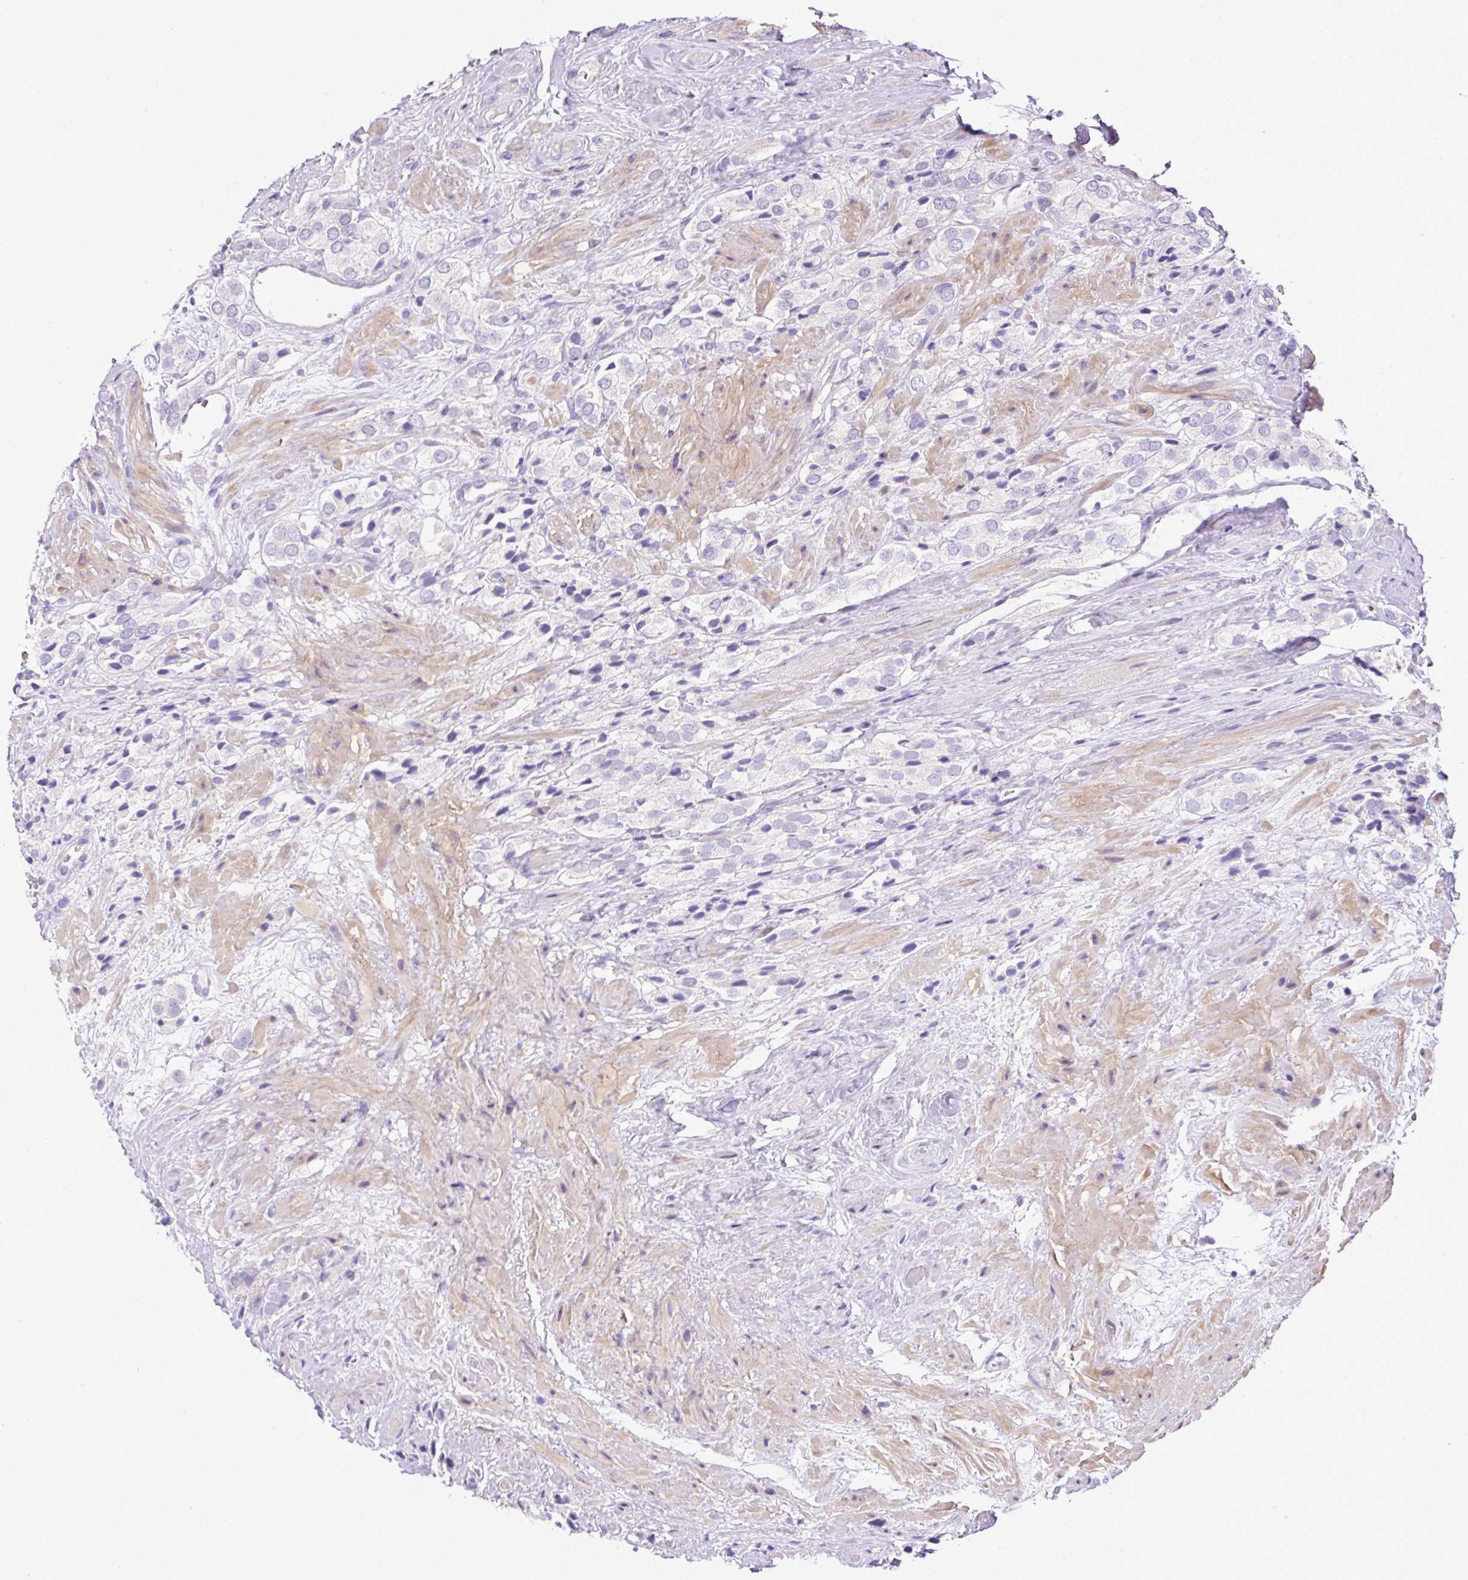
{"staining": {"intensity": "negative", "quantity": "none", "location": "none"}, "tissue": "prostate cancer", "cell_type": "Tumor cells", "image_type": "cancer", "snomed": [{"axis": "morphology", "description": "Adenocarcinoma, High grade"}, {"axis": "topography", "description": "Prostate and seminal vesicle, NOS"}], "caption": "The immunohistochemistry micrograph has no significant expression in tumor cells of adenocarcinoma (high-grade) (prostate) tissue.", "gene": "NPTN", "patient": {"sex": "male", "age": 64}}